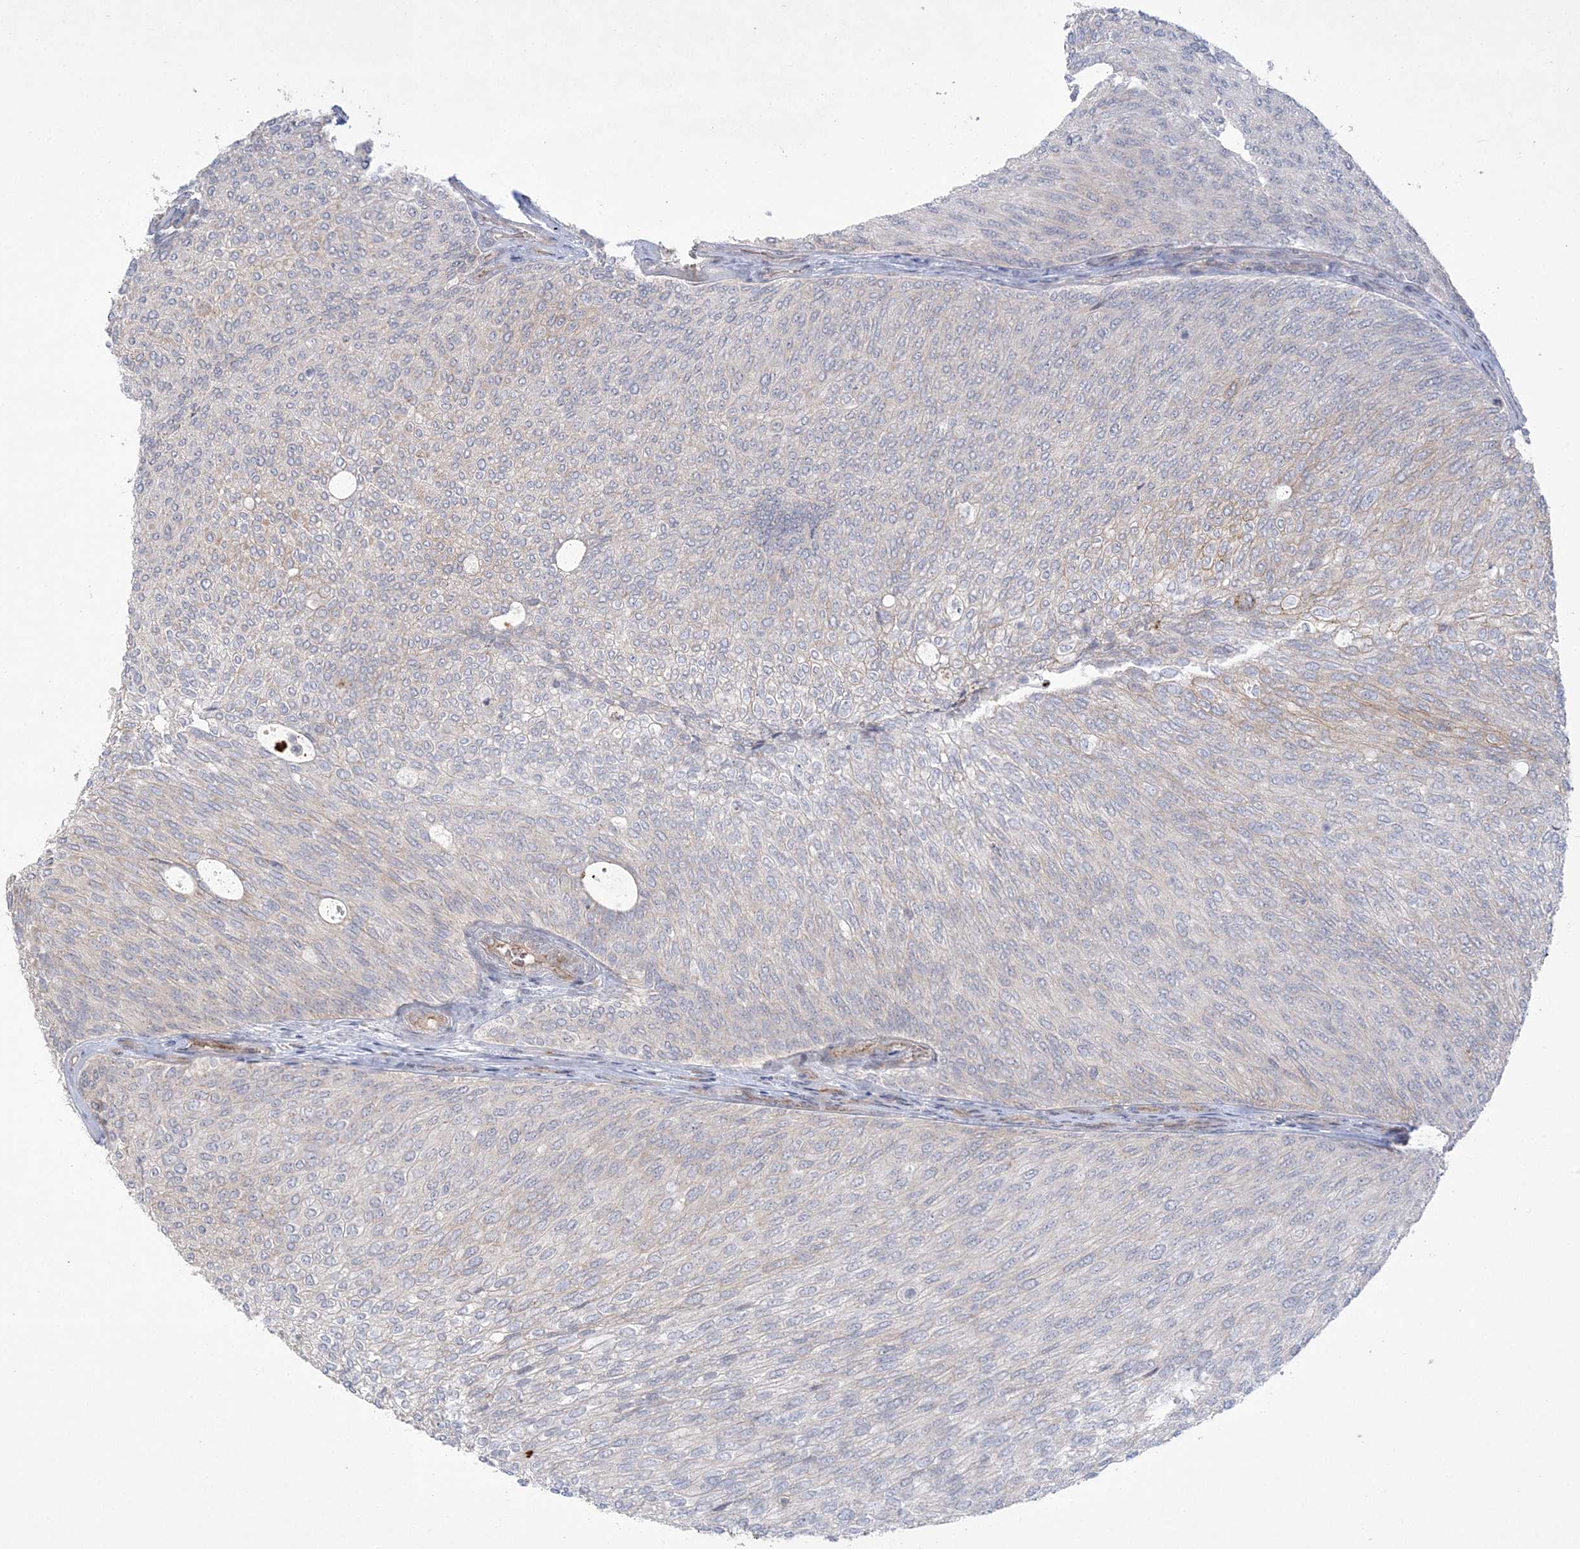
{"staining": {"intensity": "weak", "quantity": "<25%", "location": "cytoplasmic/membranous"}, "tissue": "urothelial cancer", "cell_type": "Tumor cells", "image_type": "cancer", "snomed": [{"axis": "morphology", "description": "Urothelial carcinoma, Low grade"}, {"axis": "topography", "description": "Urinary bladder"}], "caption": "Human low-grade urothelial carcinoma stained for a protein using immunohistochemistry displays no positivity in tumor cells.", "gene": "ADAMTS12", "patient": {"sex": "female", "age": 79}}